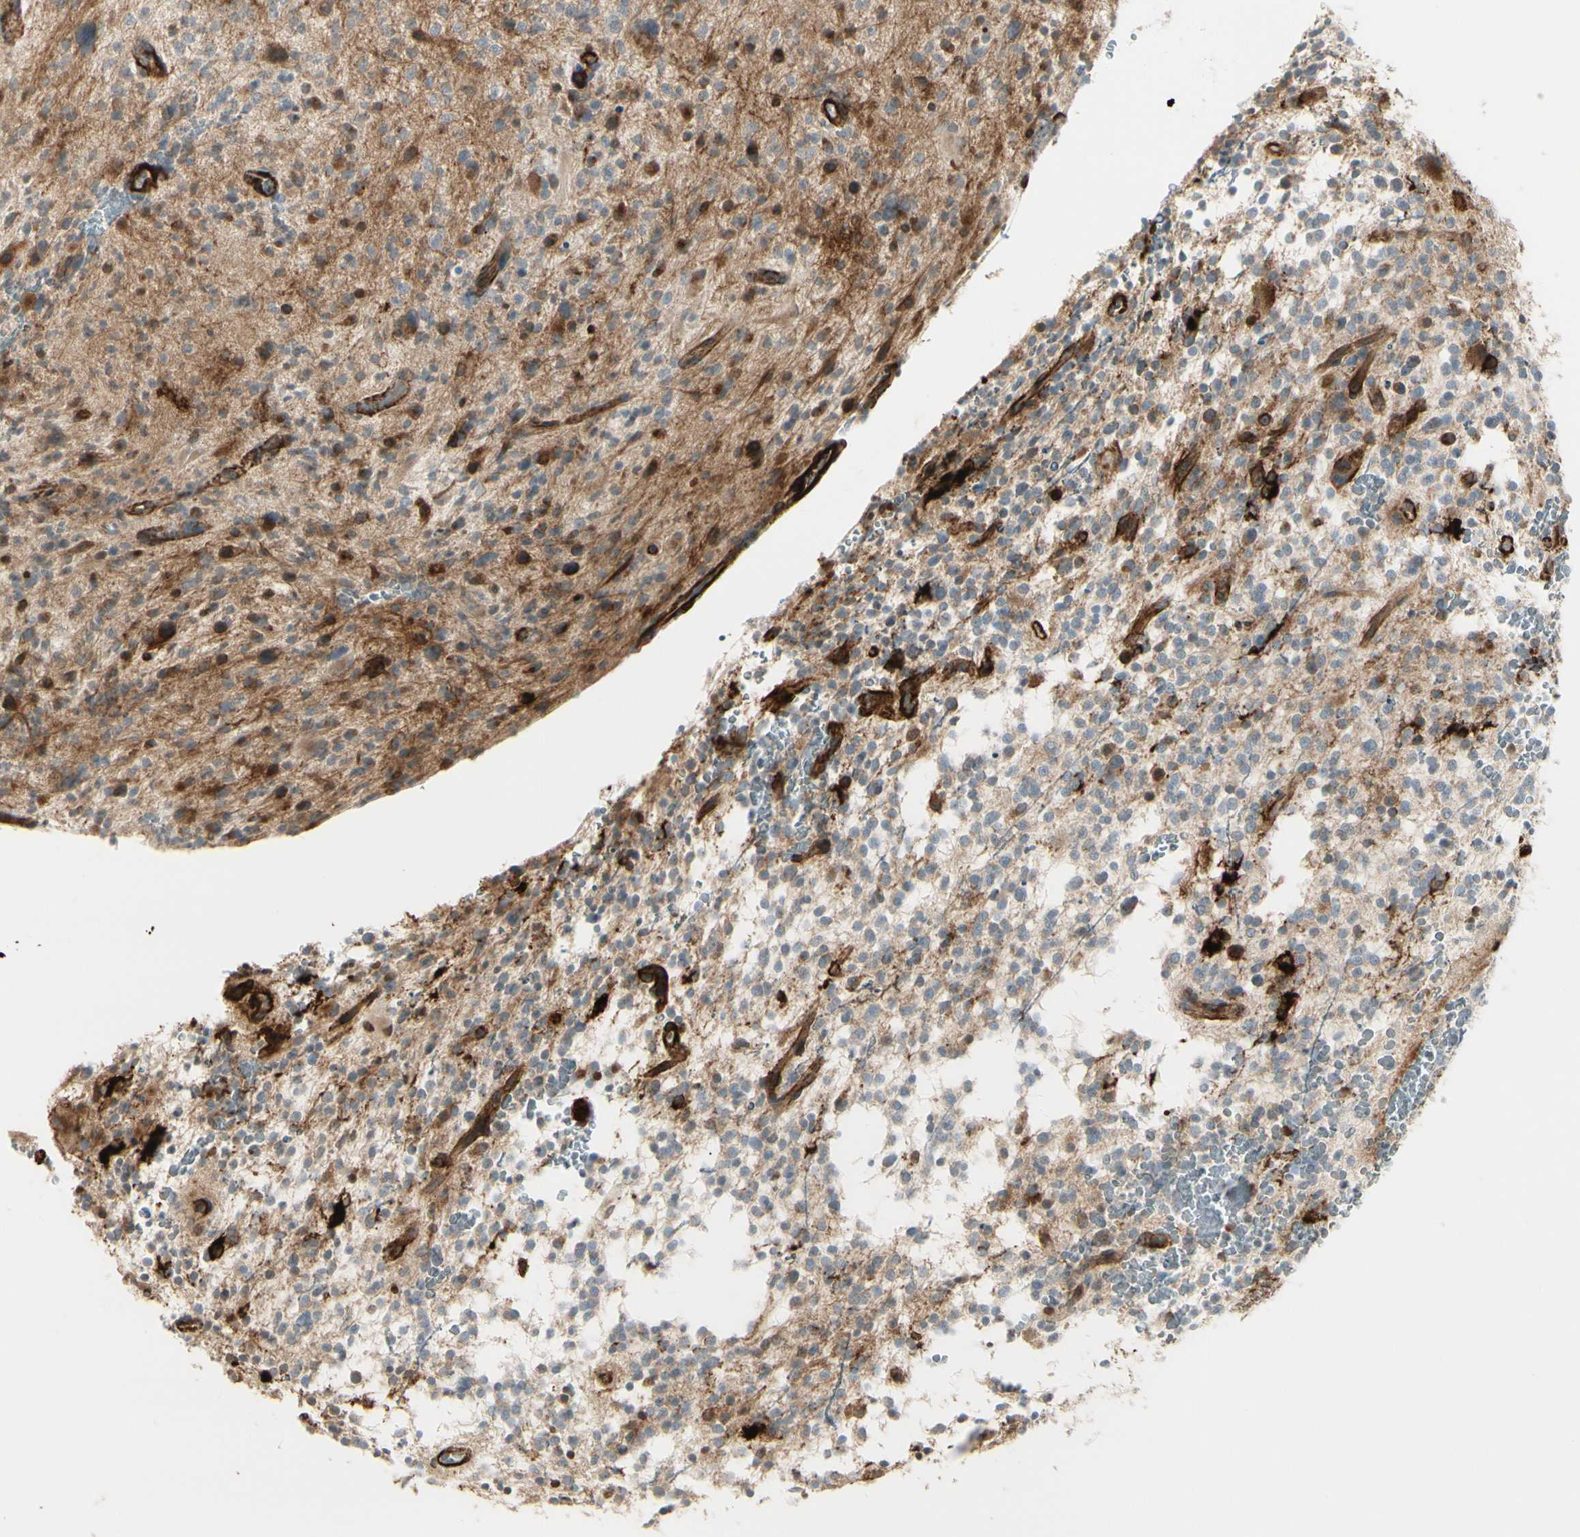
{"staining": {"intensity": "moderate", "quantity": "<25%", "location": "cytoplasmic/membranous,nuclear"}, "tissue": "glioma", "cell_type": "Tumor cells", "image_type": "cancer", "snomed": [{"axis": "morphology", "description": "Glioma, malignant, High grade"}, {"axis": "topography", "description": "Brain"}], "caption": "IHC of human malignant high-grade glioma shows low levels of moderate cytoplasmic/membranous and nuclear positivity in approximately <25% of tumor cells. Immunohistochemistry stains the protein in brown and the nuclei are stained blue.", "gene": "MCAM", "patient": {"sex": "male", "age": 48}}